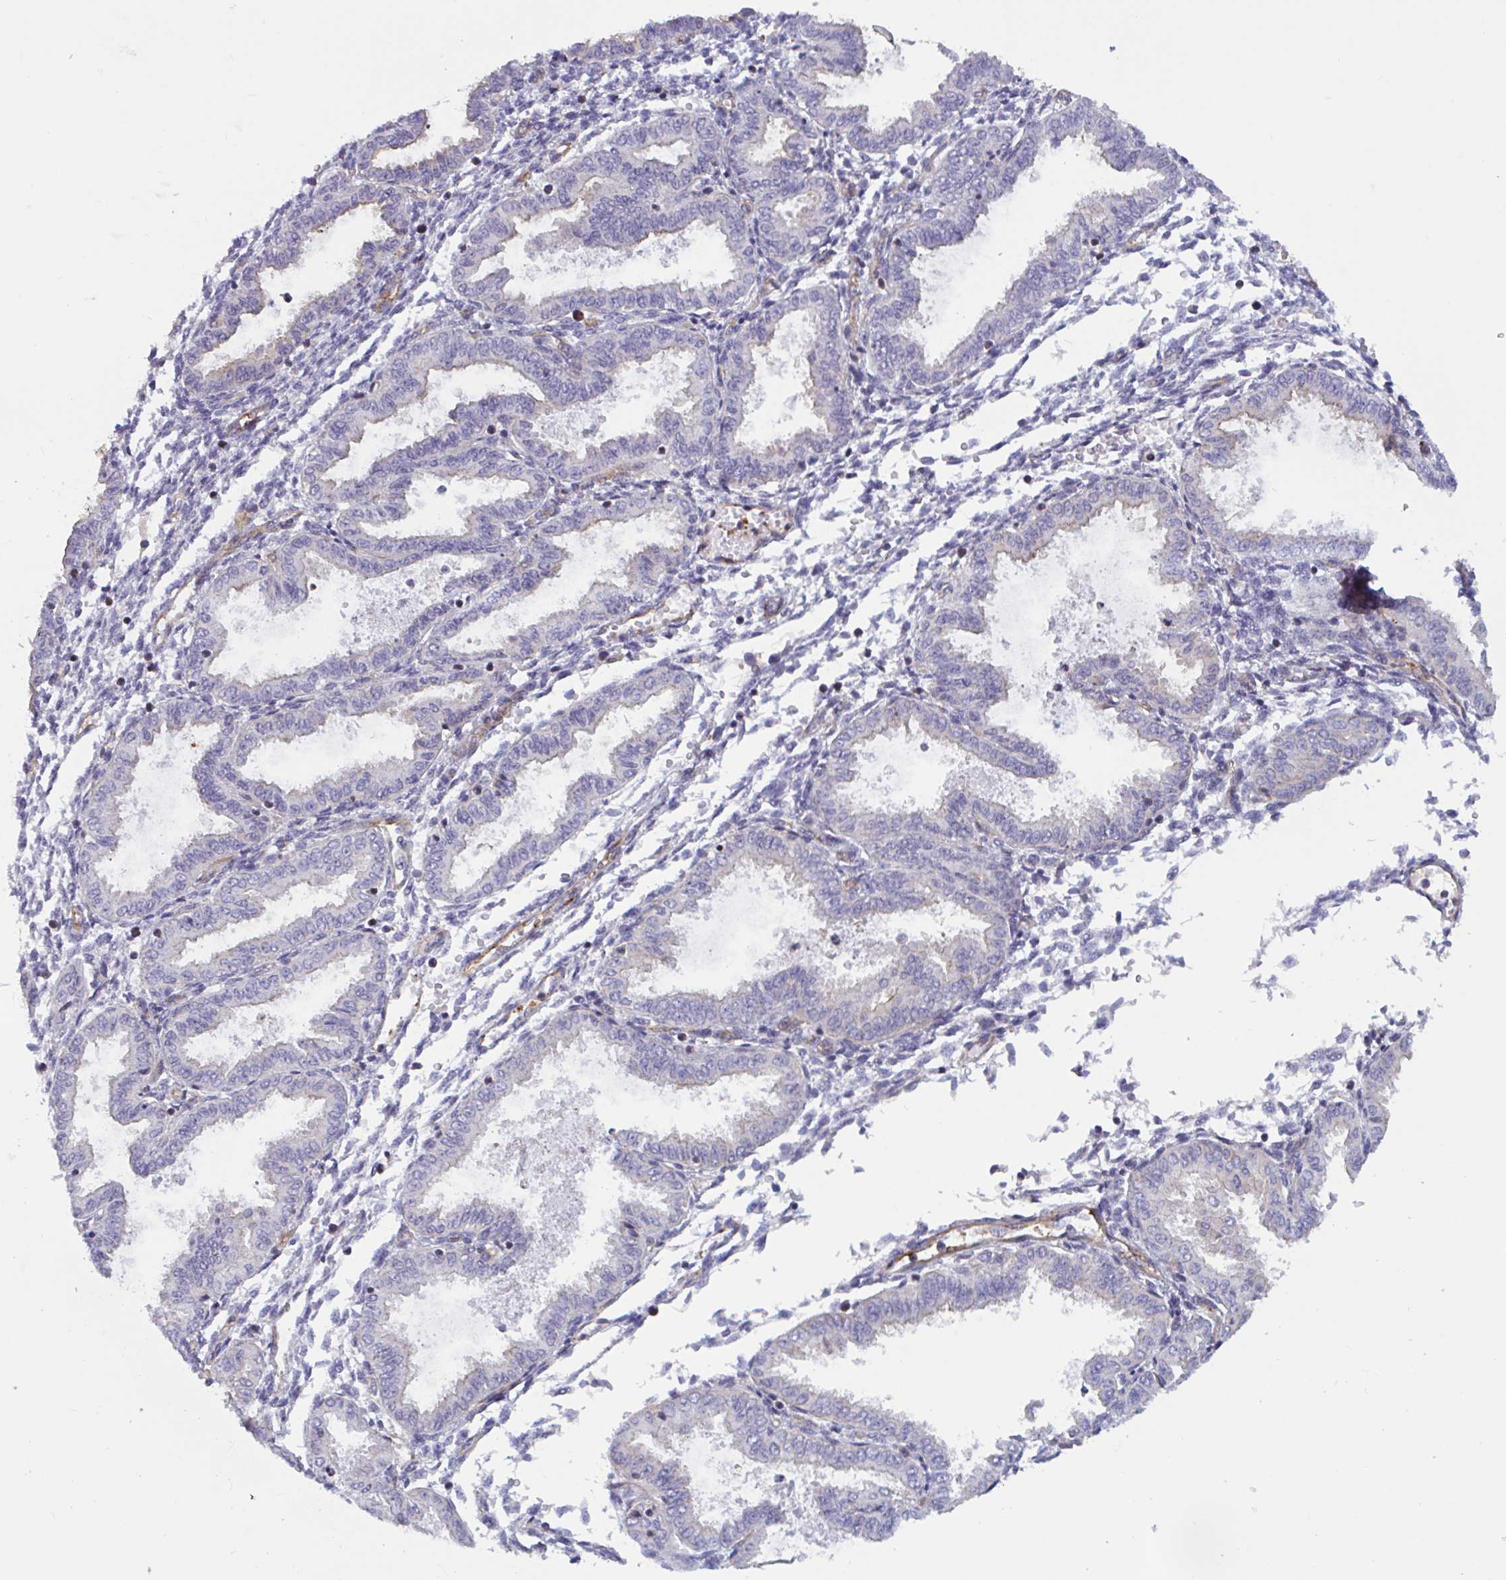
{"staining": {"intensity": "negative", "quantity": "none", "location": "none"}, "tissue": "endometrium", "cell_type": "Cells in endometrial stroma", "image_type": "normal", "snomed": [{"axis": "morphology", "description": "Normal tissue, NOS"}, {"axis": "topography", "description": "Endometrium"}], "caption": "Image shows no protein staining in cells in endometrial stroma of unremarkable endometrium.", "gene": "SHISA7", "patient": {"sex": "female", "age": 33}}